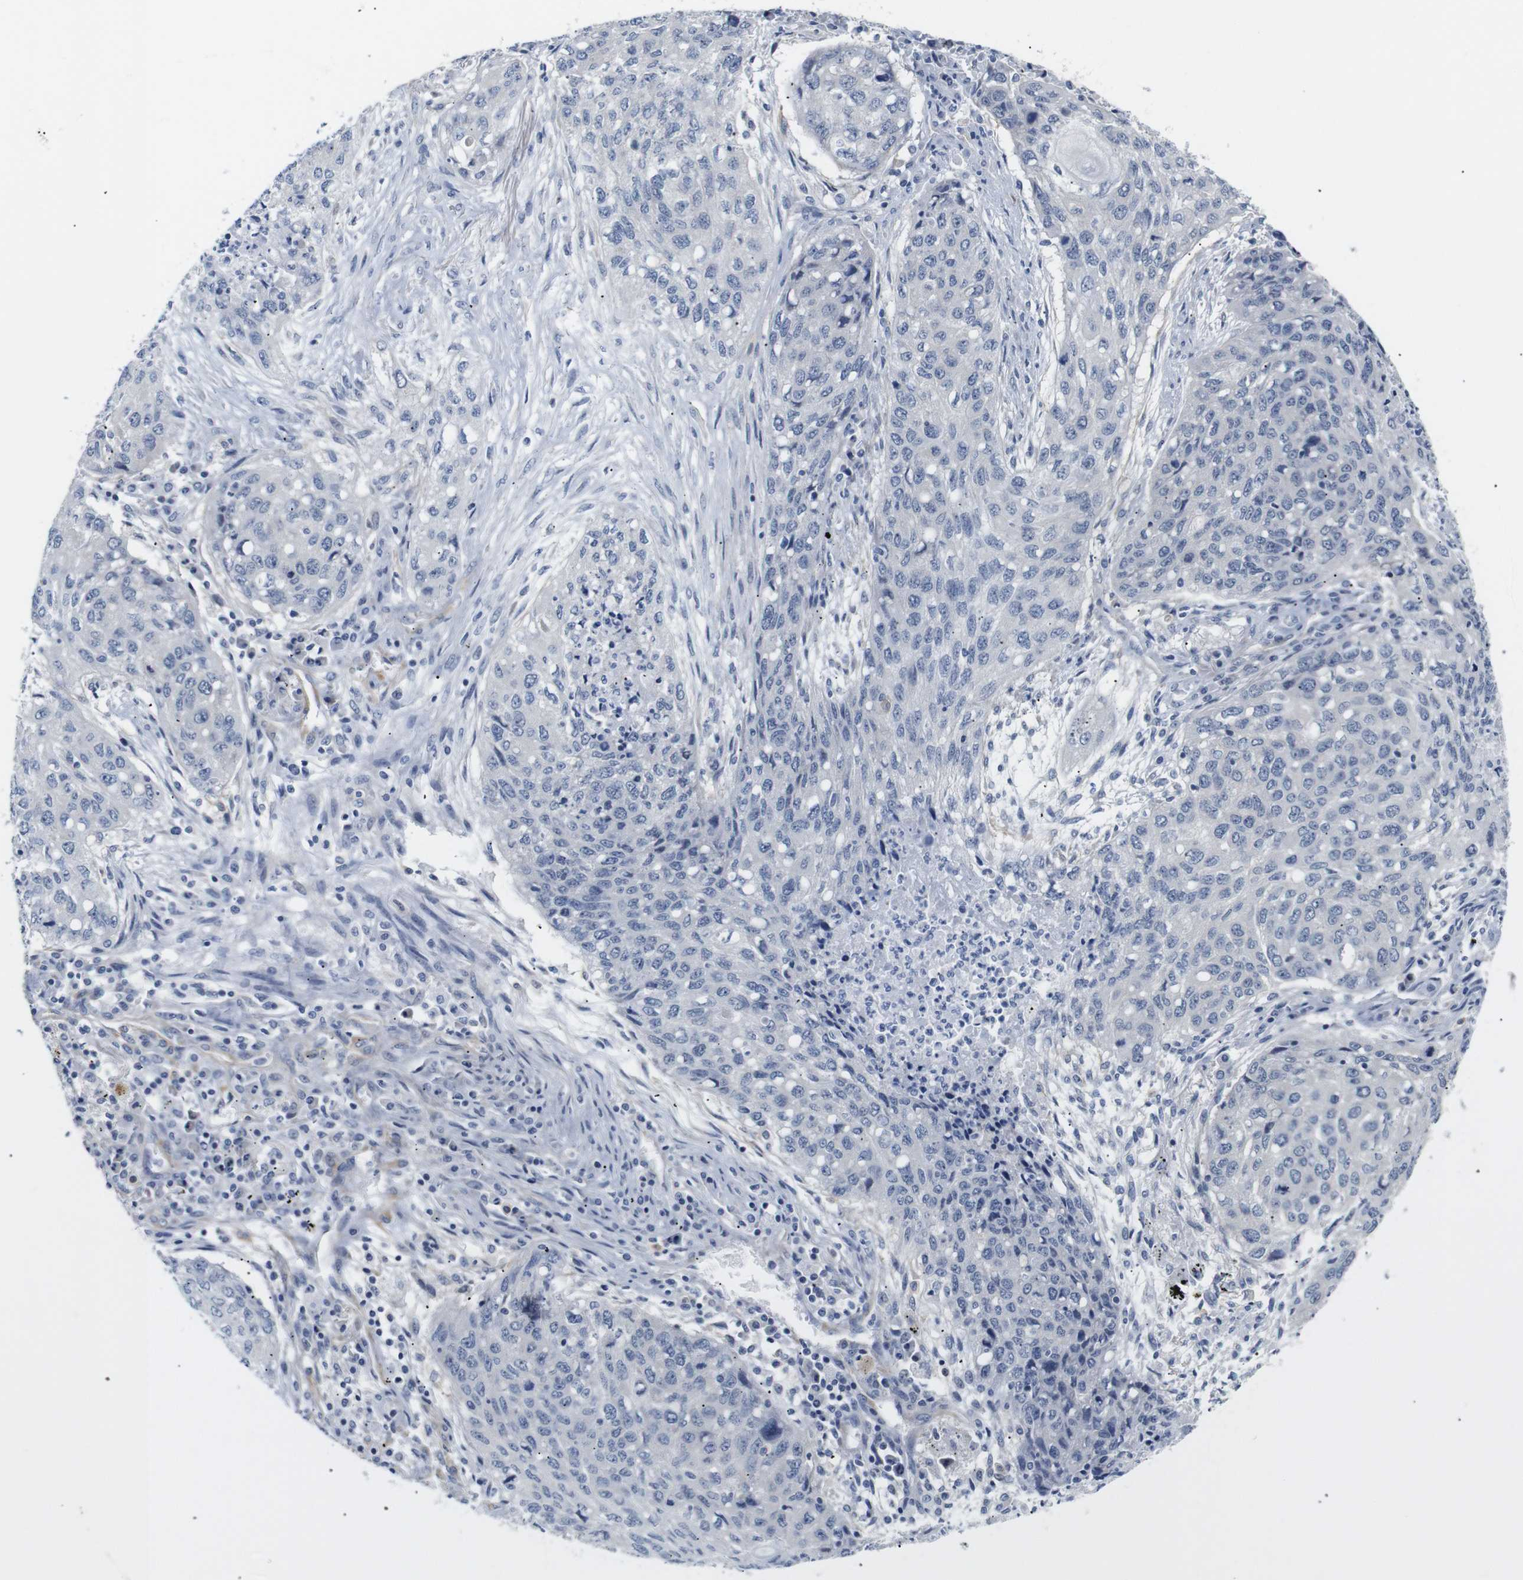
{"staining": {"intensity": "negative", "quantity": "none", "location": "none"}, "tissue": "lung cancer", "cell_type": "Tumor cells", "image_type": "cancer", "snomed": [{"axis": "morphology", "description": "Squamous cell carcinoma, NOS"}, {"axis": "topography", "description": "Lung"}], "caption": "High magnification brightfield microscopy of lung cancer (squamous cell carcinoma) stained with DAB (3,3'-diaminobenzidine) (brown) and counterstained with hematoxylin (blue): tumor cells show no significant expression.", "gene": "STMN3", "patient": {"sex": "female", "age": 63}}